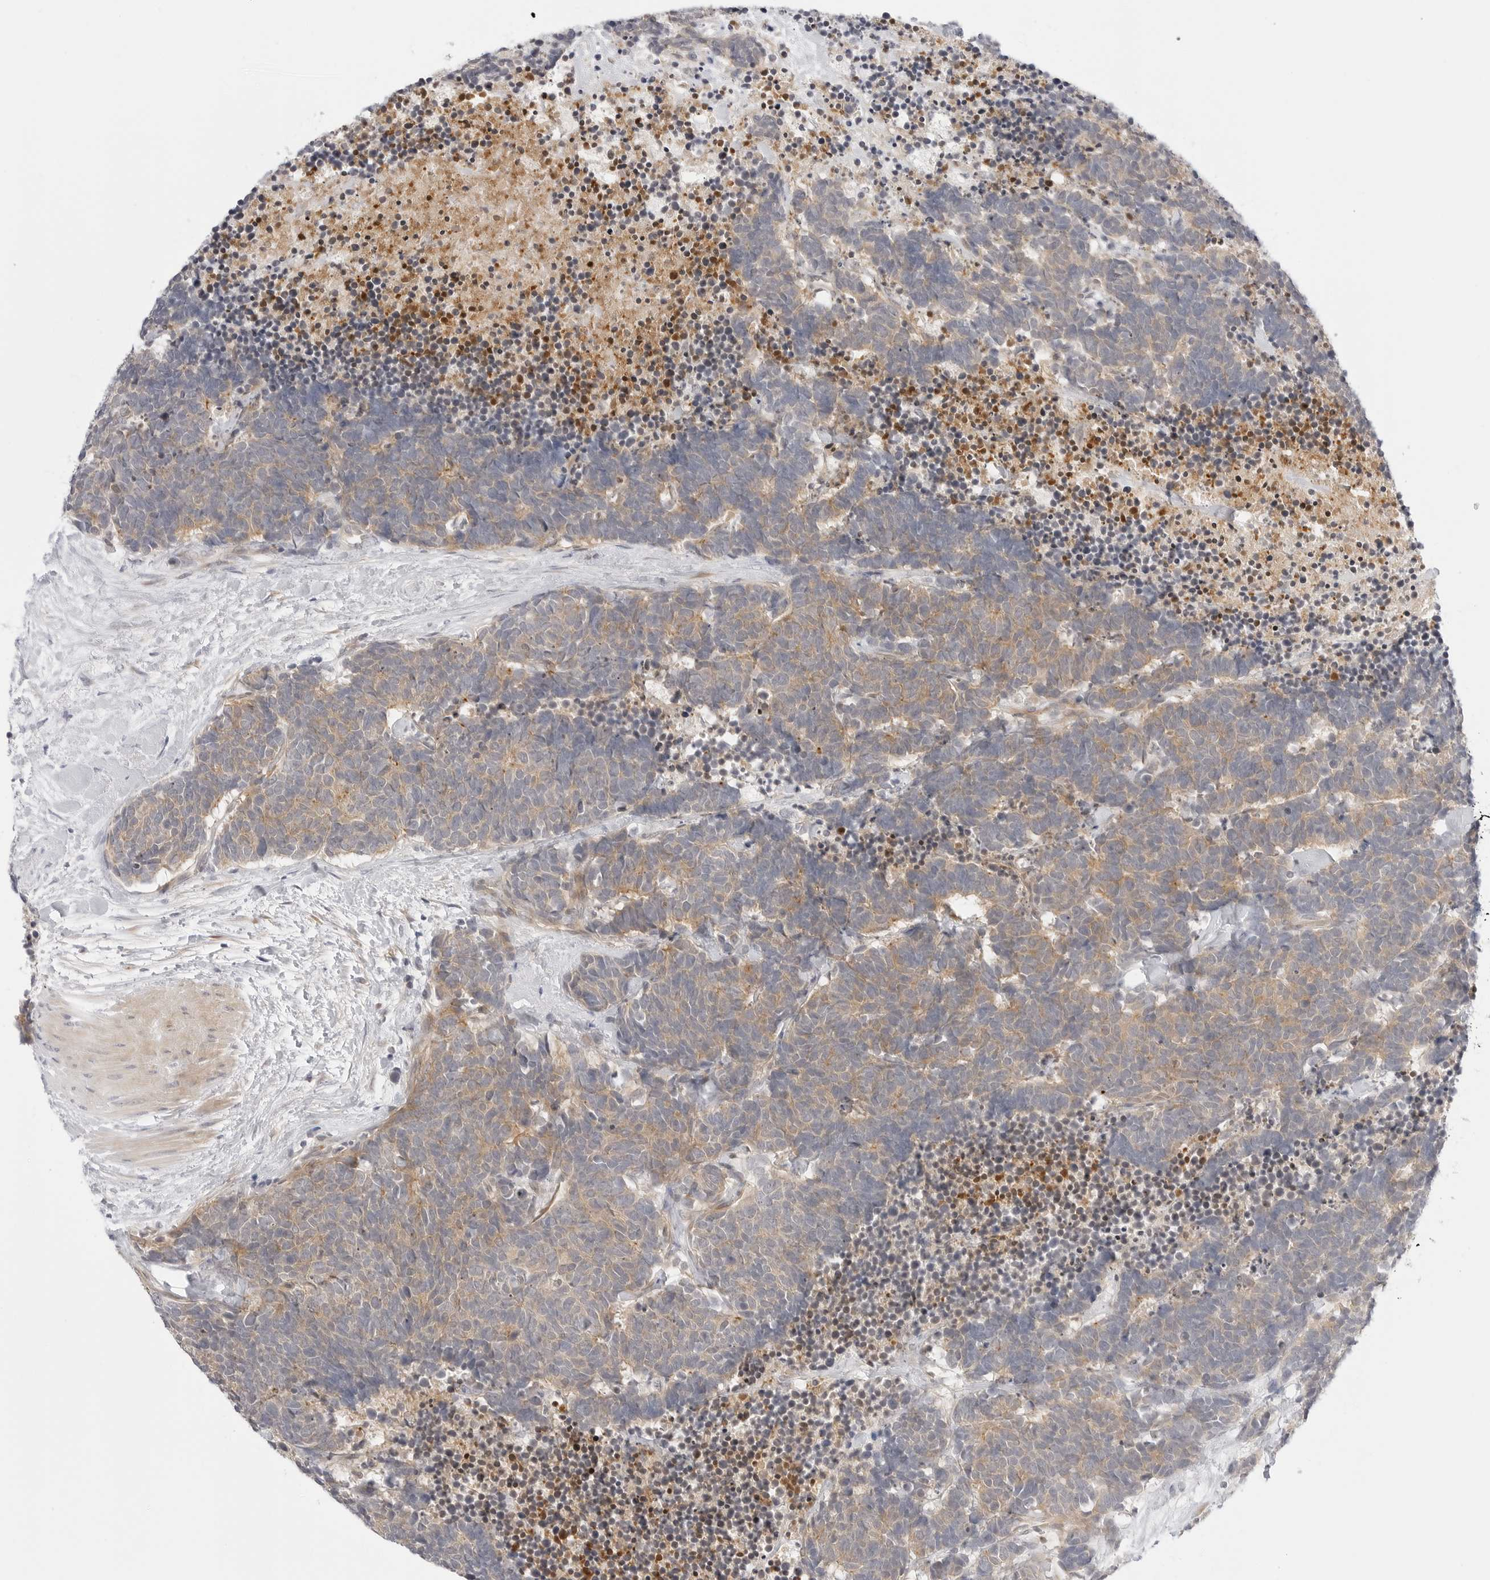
{"staining": {"intensity": "weak", "quantity": ">75%", "location": "cytoplasmic/membranous"}, "tissue": "carcinoid", "cell_type": "Tumor cells", "image_type": "cancer", "snomed": [{"axis": "morphology", "description": "Carcinoma, NOS"}, {"axis": "morphology", "description": "Carcinoid, malignant, NOS"}, {"axis": "topography", "description": "Urinary bladder"}], "caption": "Human carcinoid stained with a protein marker shows weak staining in tumor cells.", "gene": "TCP1", "patient": {"sex": "male", "age": 57}}